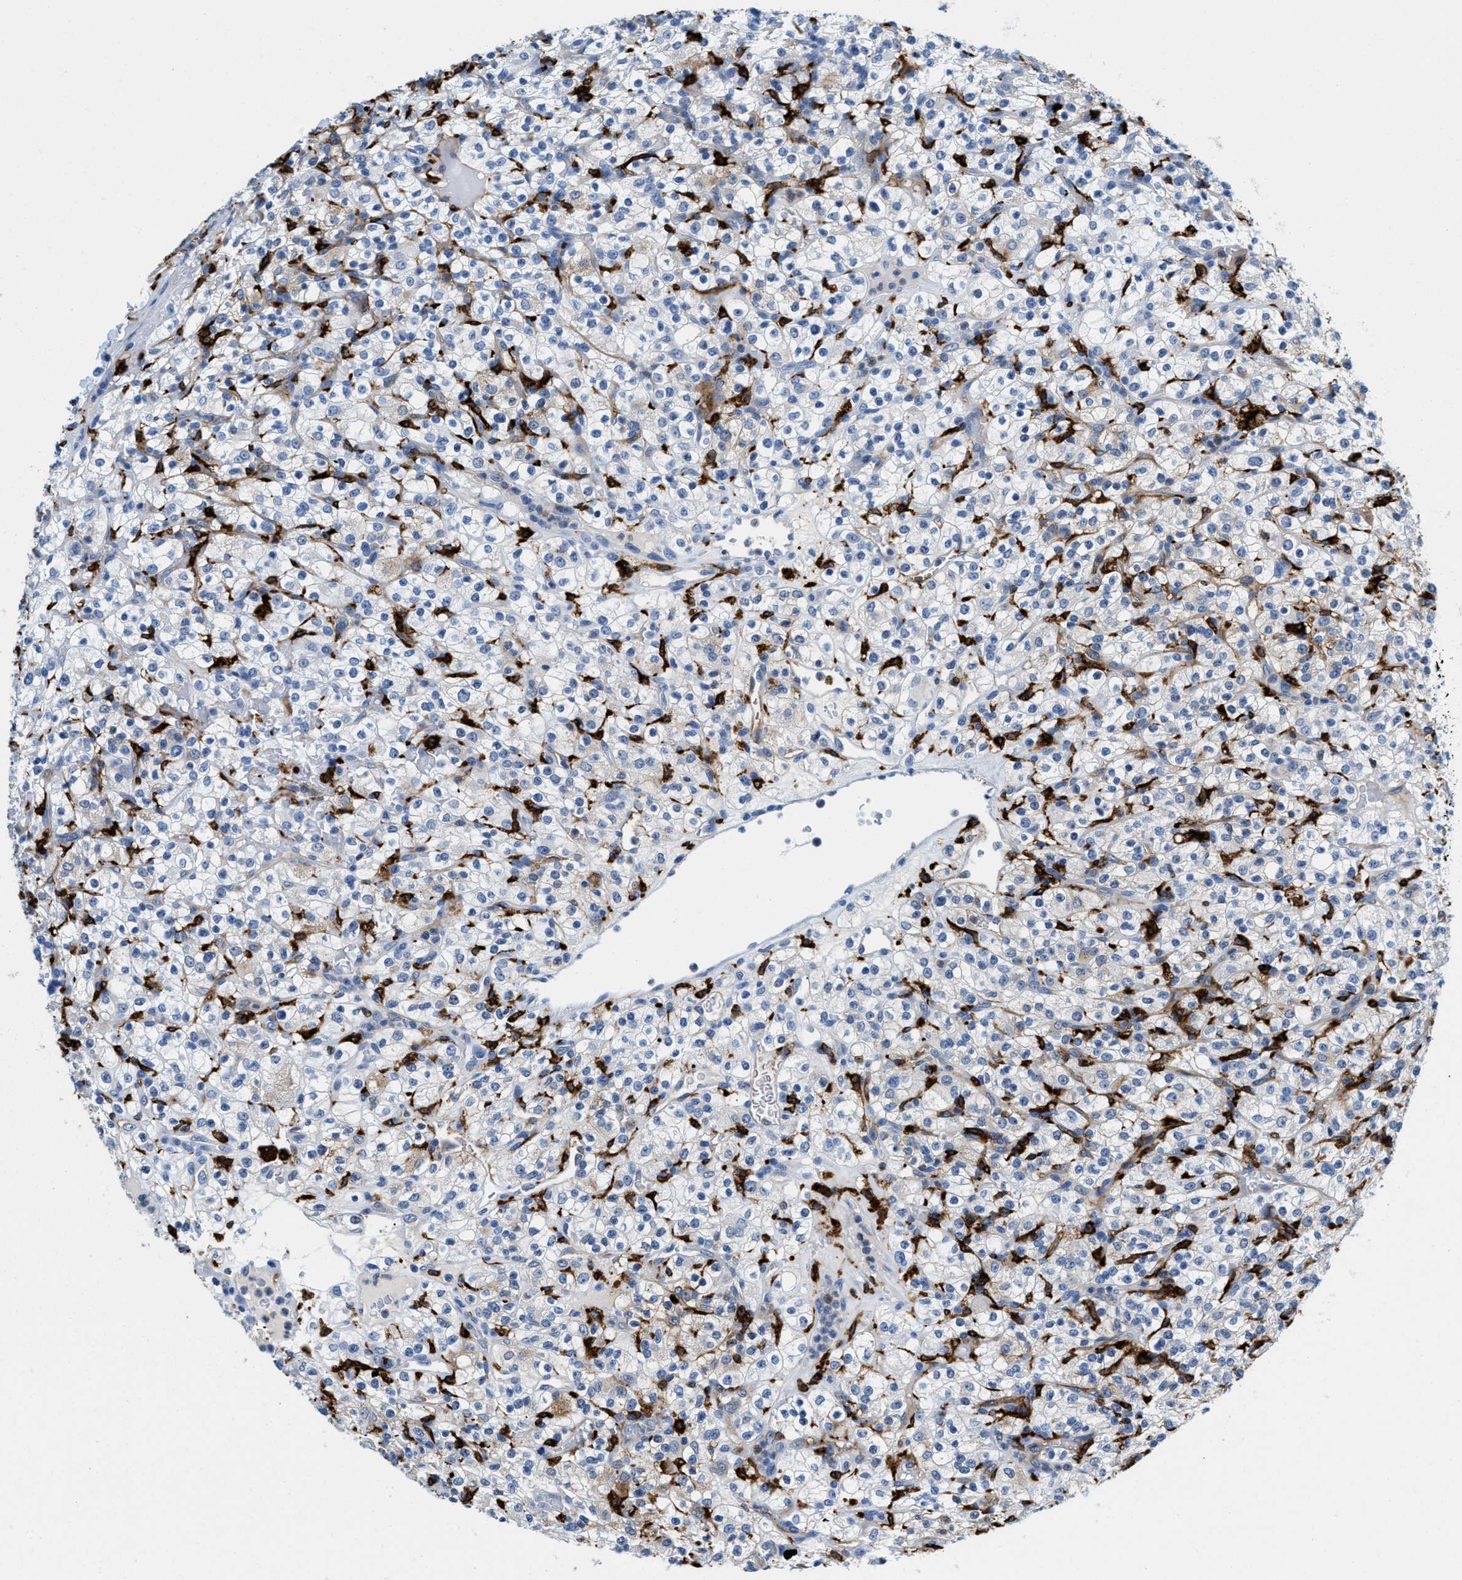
{"staining": {"intensity": "weak", "quantity": "<25%", "location": "cytoplasmic/membranous"}, "tissue": "renal cancer", "cell_type": "Tumor cells", "image_type": "cancer", "snomed": [{"axis": "morphology", "description": "Normal tissue, NOS"}, {"axis": "morphology", "description": "Adenocarcinoma, NOS"}, {"axis": "topography", "description": "Kidney"}], "caption": "Image shows no protein positivity in tumor cells of renal cancer tissue.", "gene": "CD226", "patient": {"sex": "female", "age": 72}}